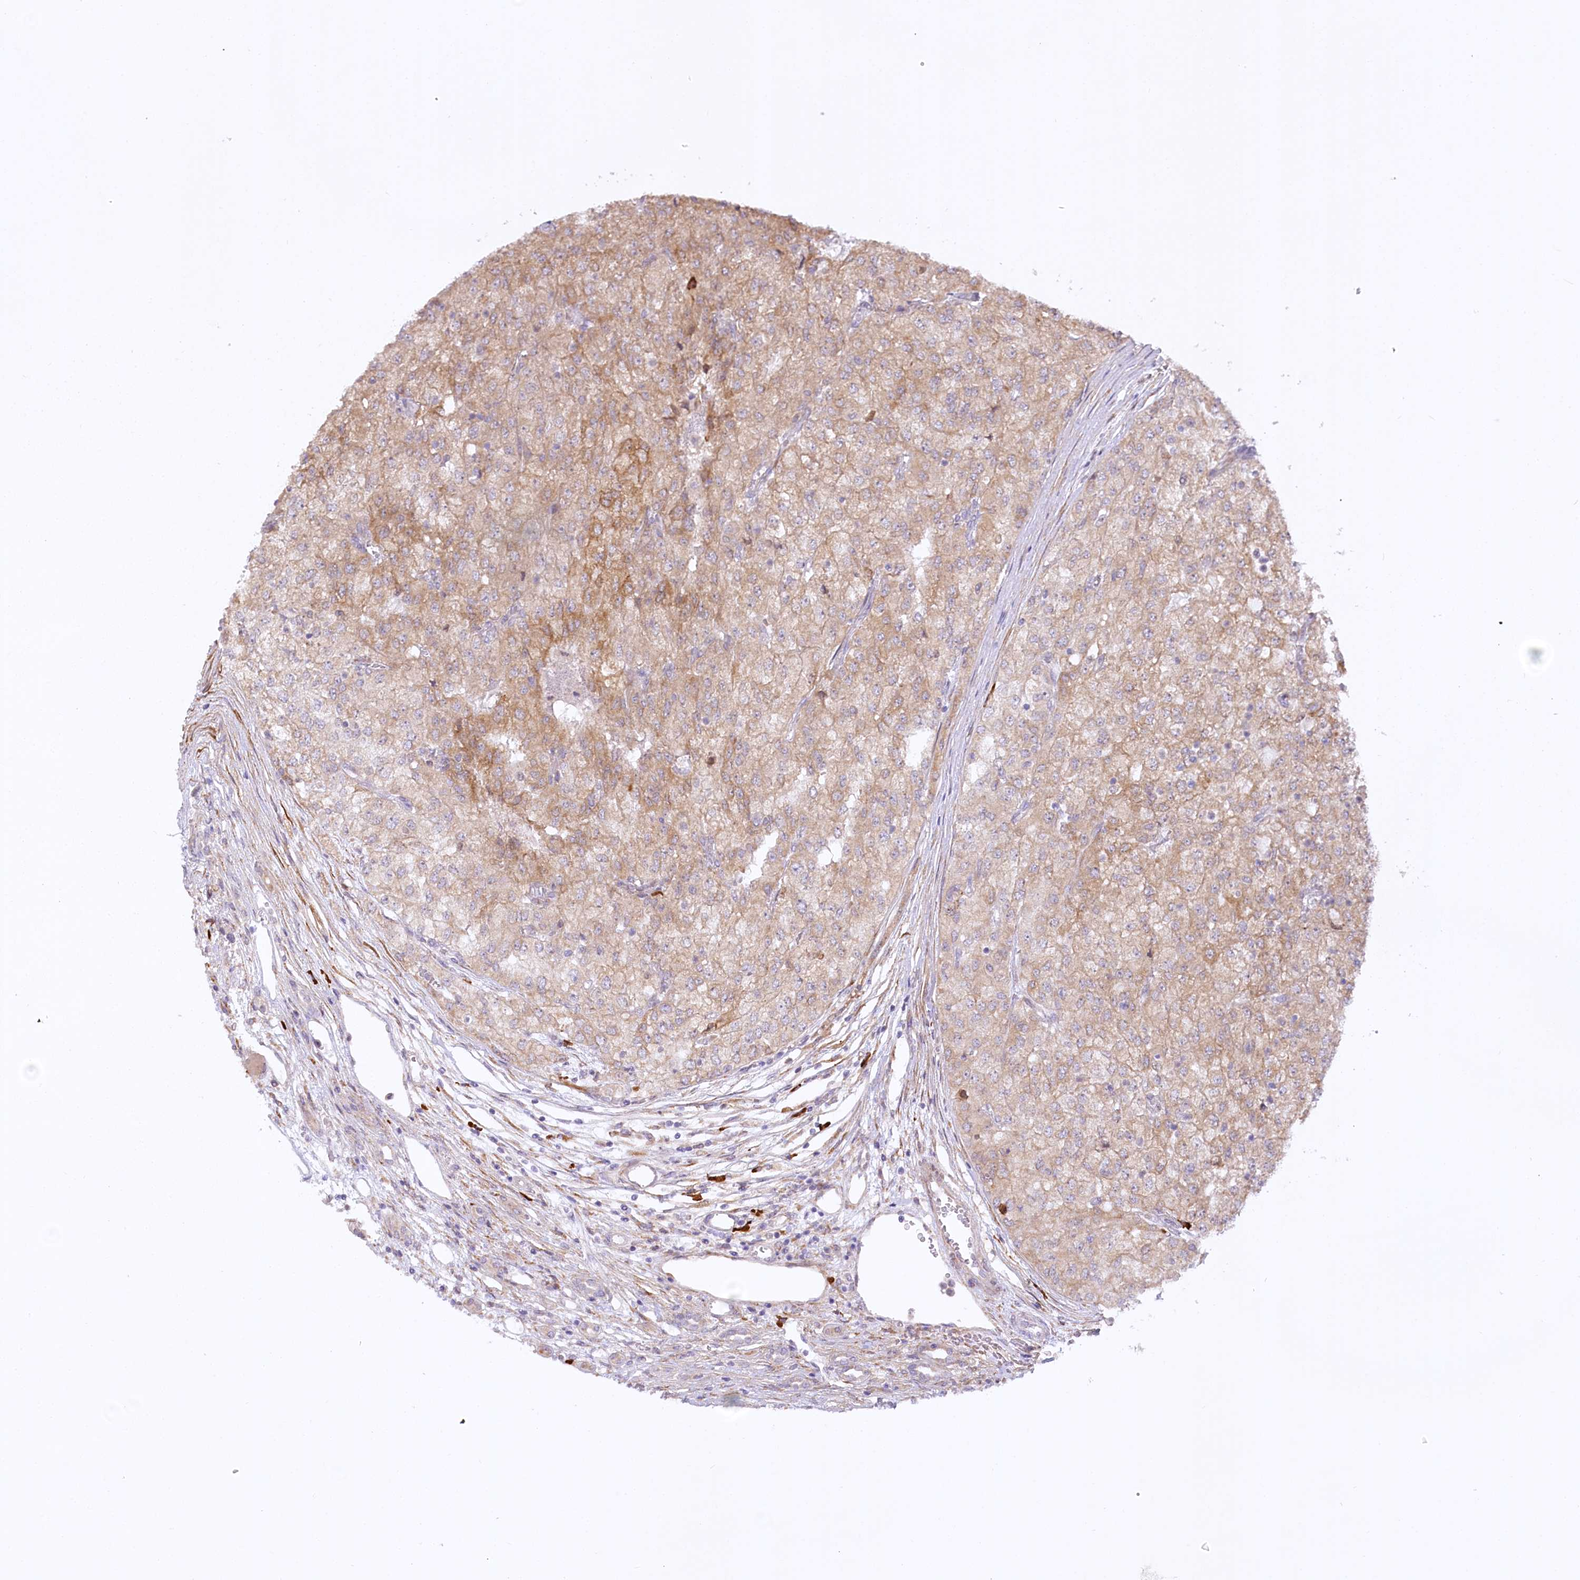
{"staining": {"intensity": "moderate", "quantity": ">75%", "location": "cytoplasmic/membranous"}, "tissue": "renal cancer", "cell_type": "Tumor cells", "image_type": "cancer", "snomed": [{"axis": "morphology", "description": "Adenocarcinoma, NOS"}, {"axis": "topography", "description": "Kidney"}], "caption": "Moderate cytoplasmic/membranous protein expression is identified in about >75% of tumor cells in renal cancer (adenocarcinoma). Using DAB (3,3'-diaminobenzidine) (brown) and hematoxylin (blue) stains, captured at high magnification using brightfield microscopy.", "gene": "NCKAP5", "patient": {"sex": "female", "age": 54}}